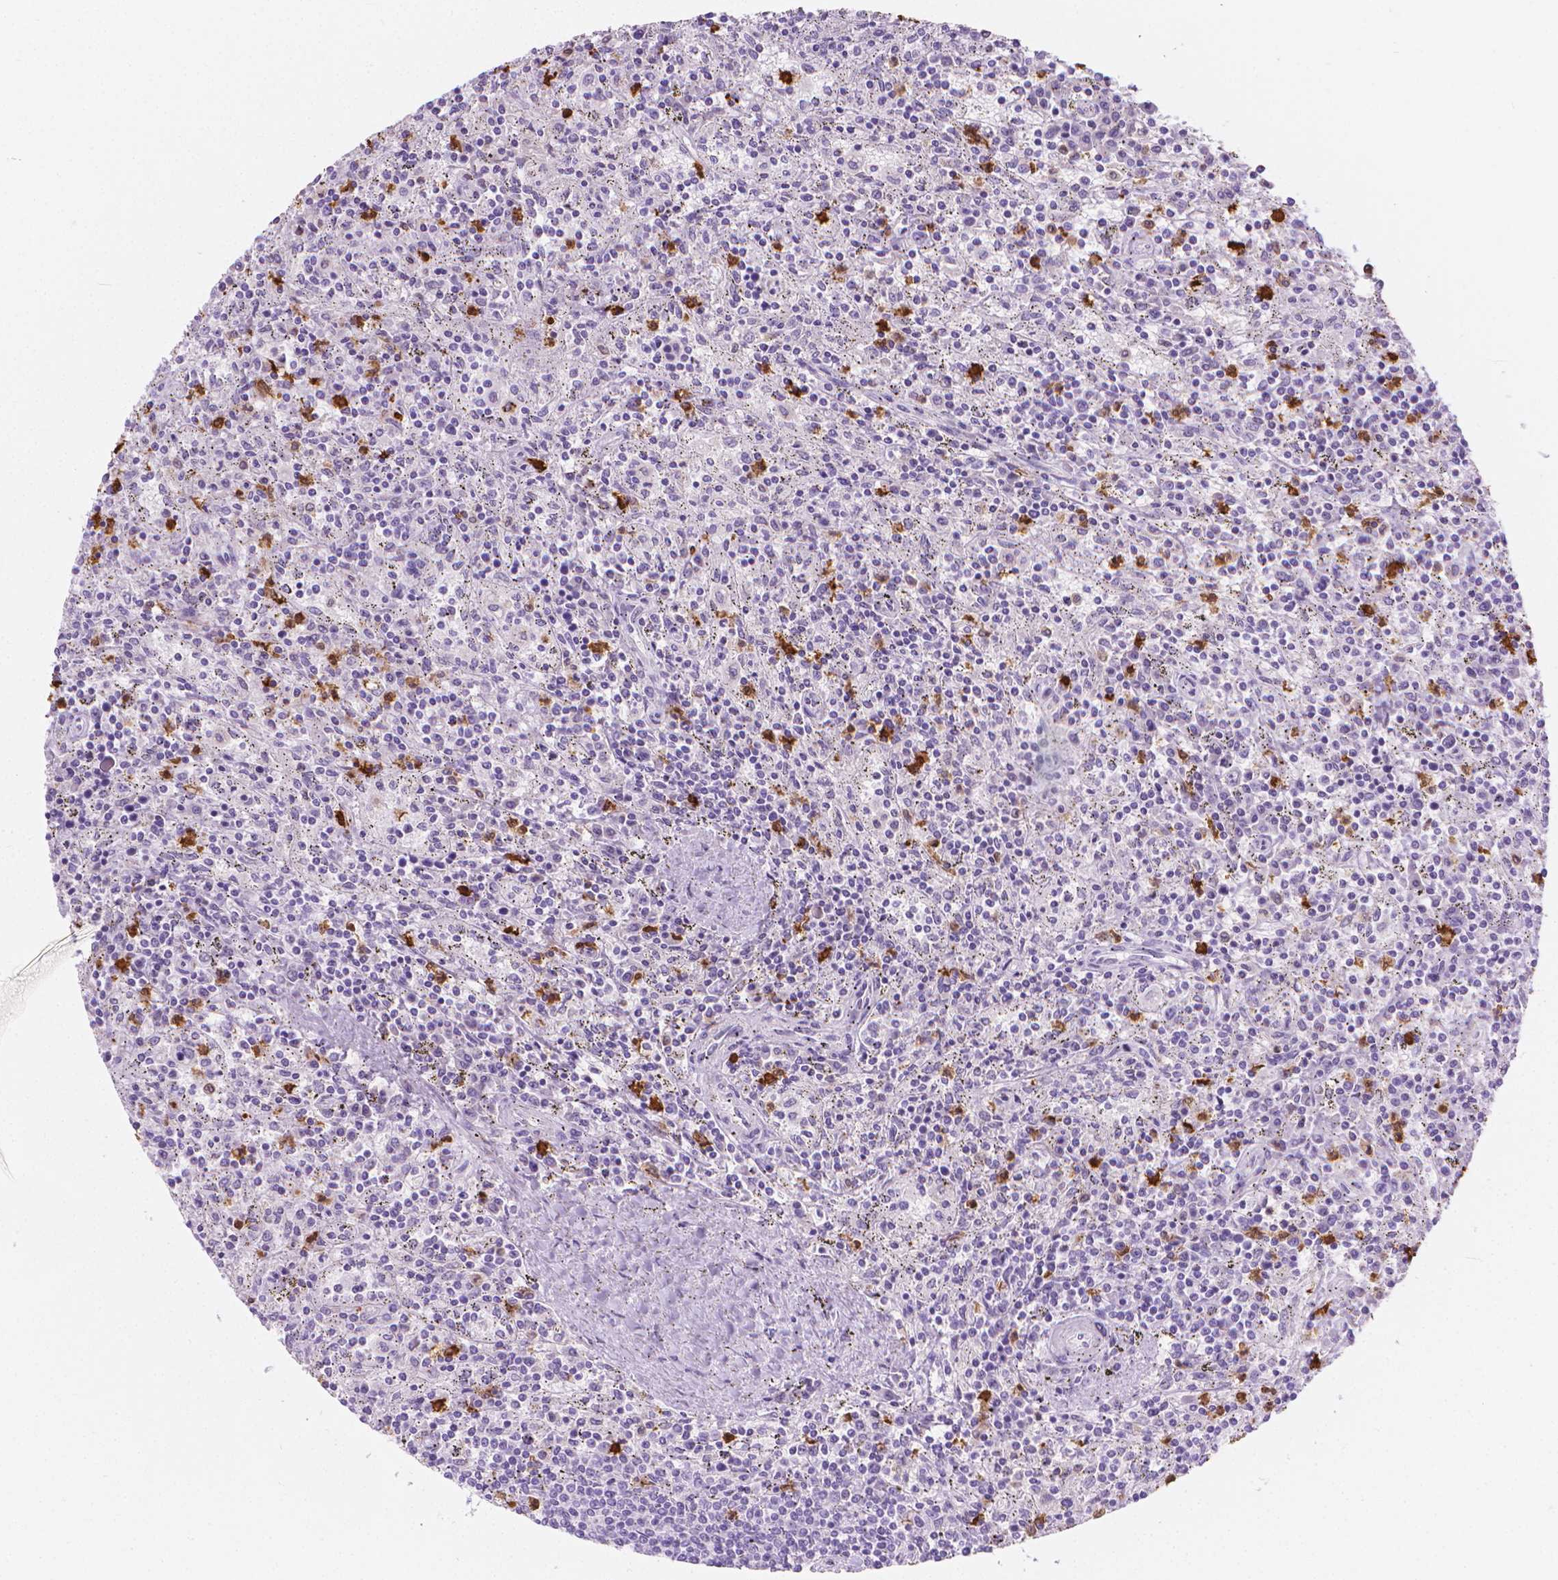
{"staining": {"intensity": "negative", "quantity": "none", "location": "none"}, "tissue": "lymphoma", "cell_type": "Tumor cells", "image_type": "cancer", "snomed": [{"axis": "morphology", "description": "Malignant lymphoma, non-Hodgkin's type, Low grade"}, {"axis": "topography", "description": "Spleen"}], "caption": "Immunohistochemical staining of malignant lymphoma, non-Hodgkin's type (low-grade) demonstrates no significant positivity in tumor cells. (Brightfield microscopy of DAB IHC at high magnification).", "gene": "CFAP52", "patient": {"sex": "male", "age": 62}}